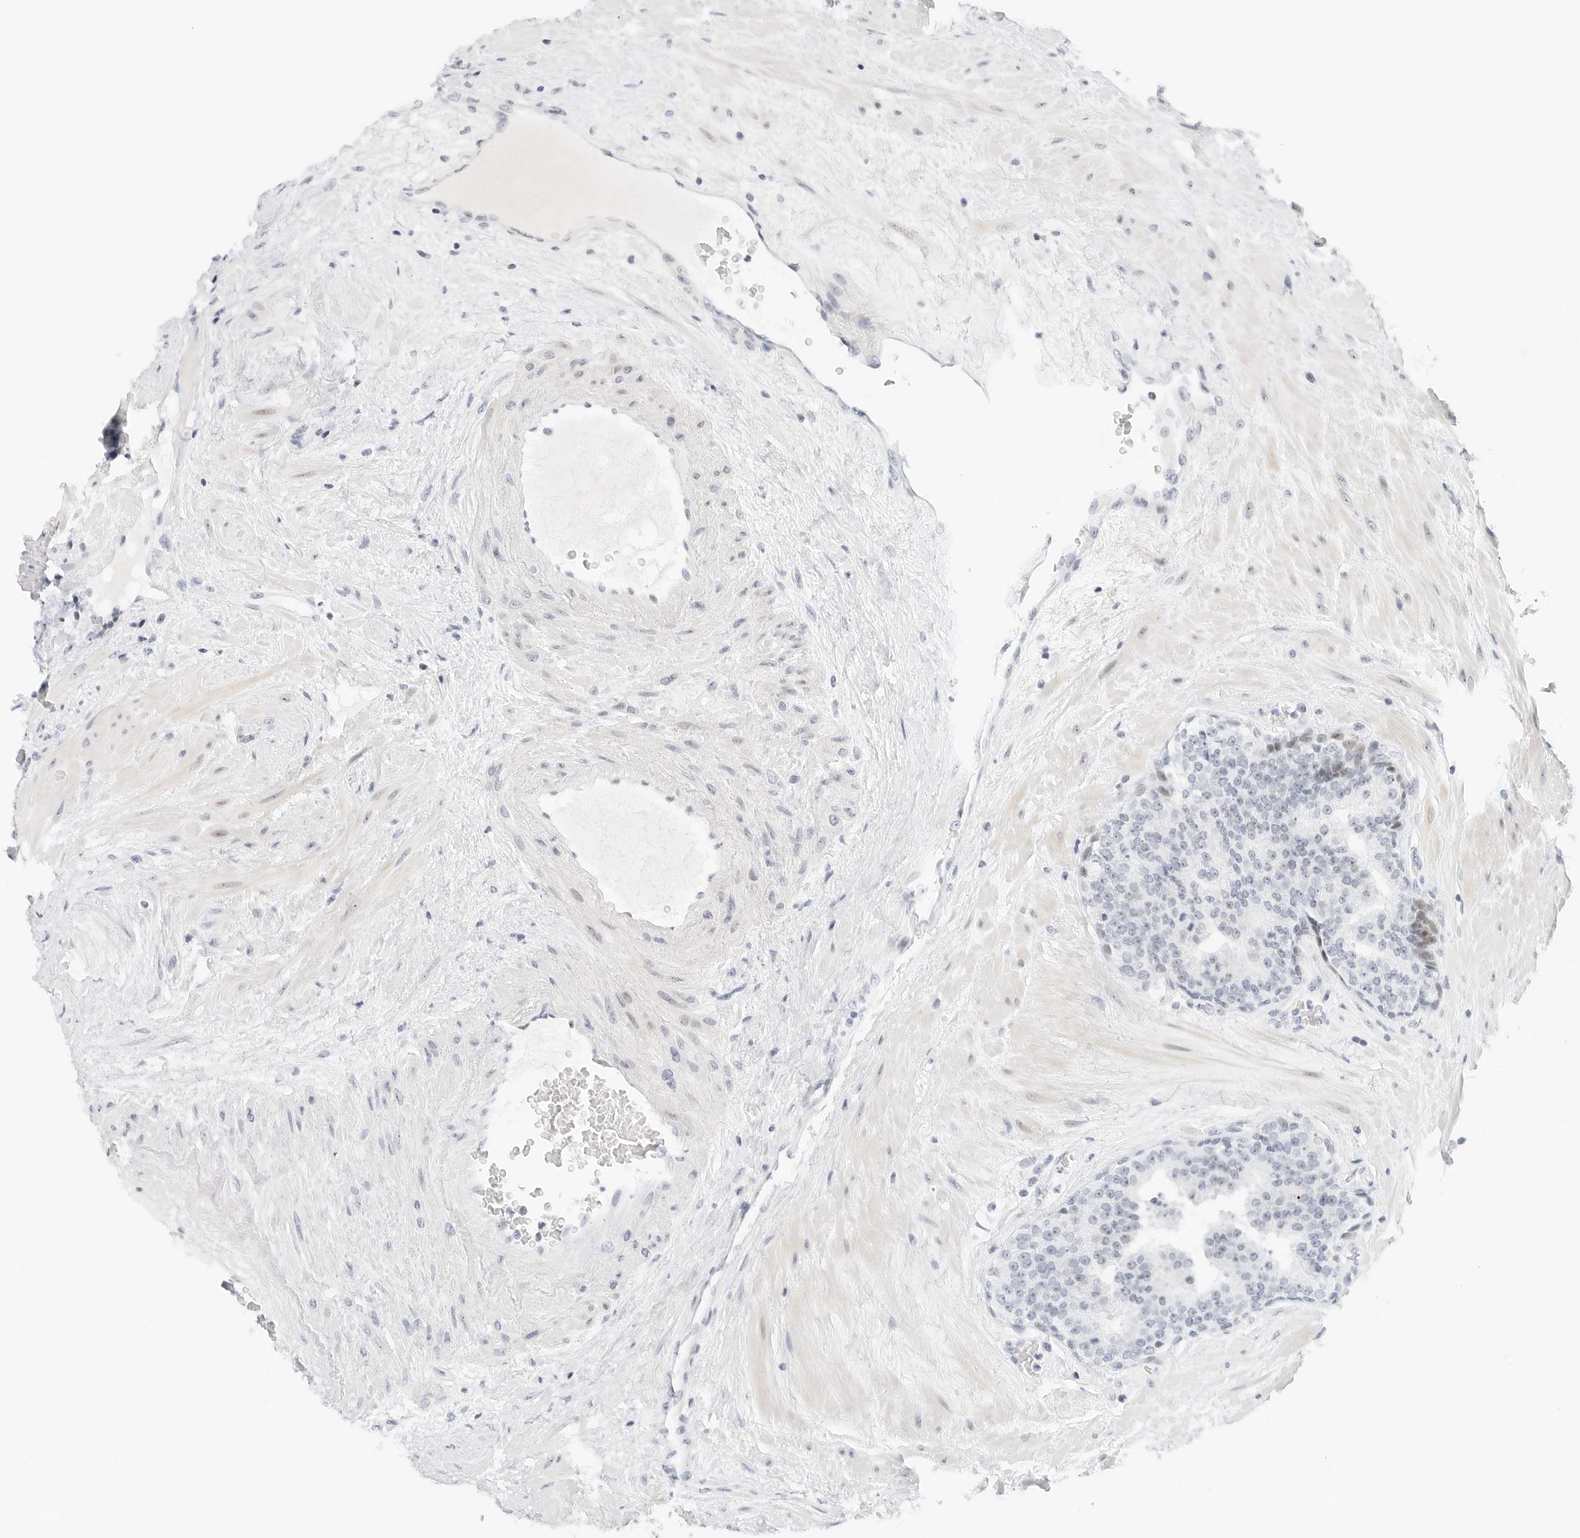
{"staining": {"intensity": "negative", "quantity": "none", "location": "none"}, "tissue": "prostate cancer", "cell_type": "Tumor cells", "image_type": "cancer", "snomed": [{"axis": "morphology", "description": "Adenocarcinoma, High grade"}, {"axis": "topography", "description": "Prostate"}], "caption": "This is a histopathology image of immunohistochemistry (IHC) staining of adenocarcinoma (high-grade) (prostate), which shows no positivity in tumor cells.", "gene": "NTMT2", "patient": {"sex": "male", "age": 56}}